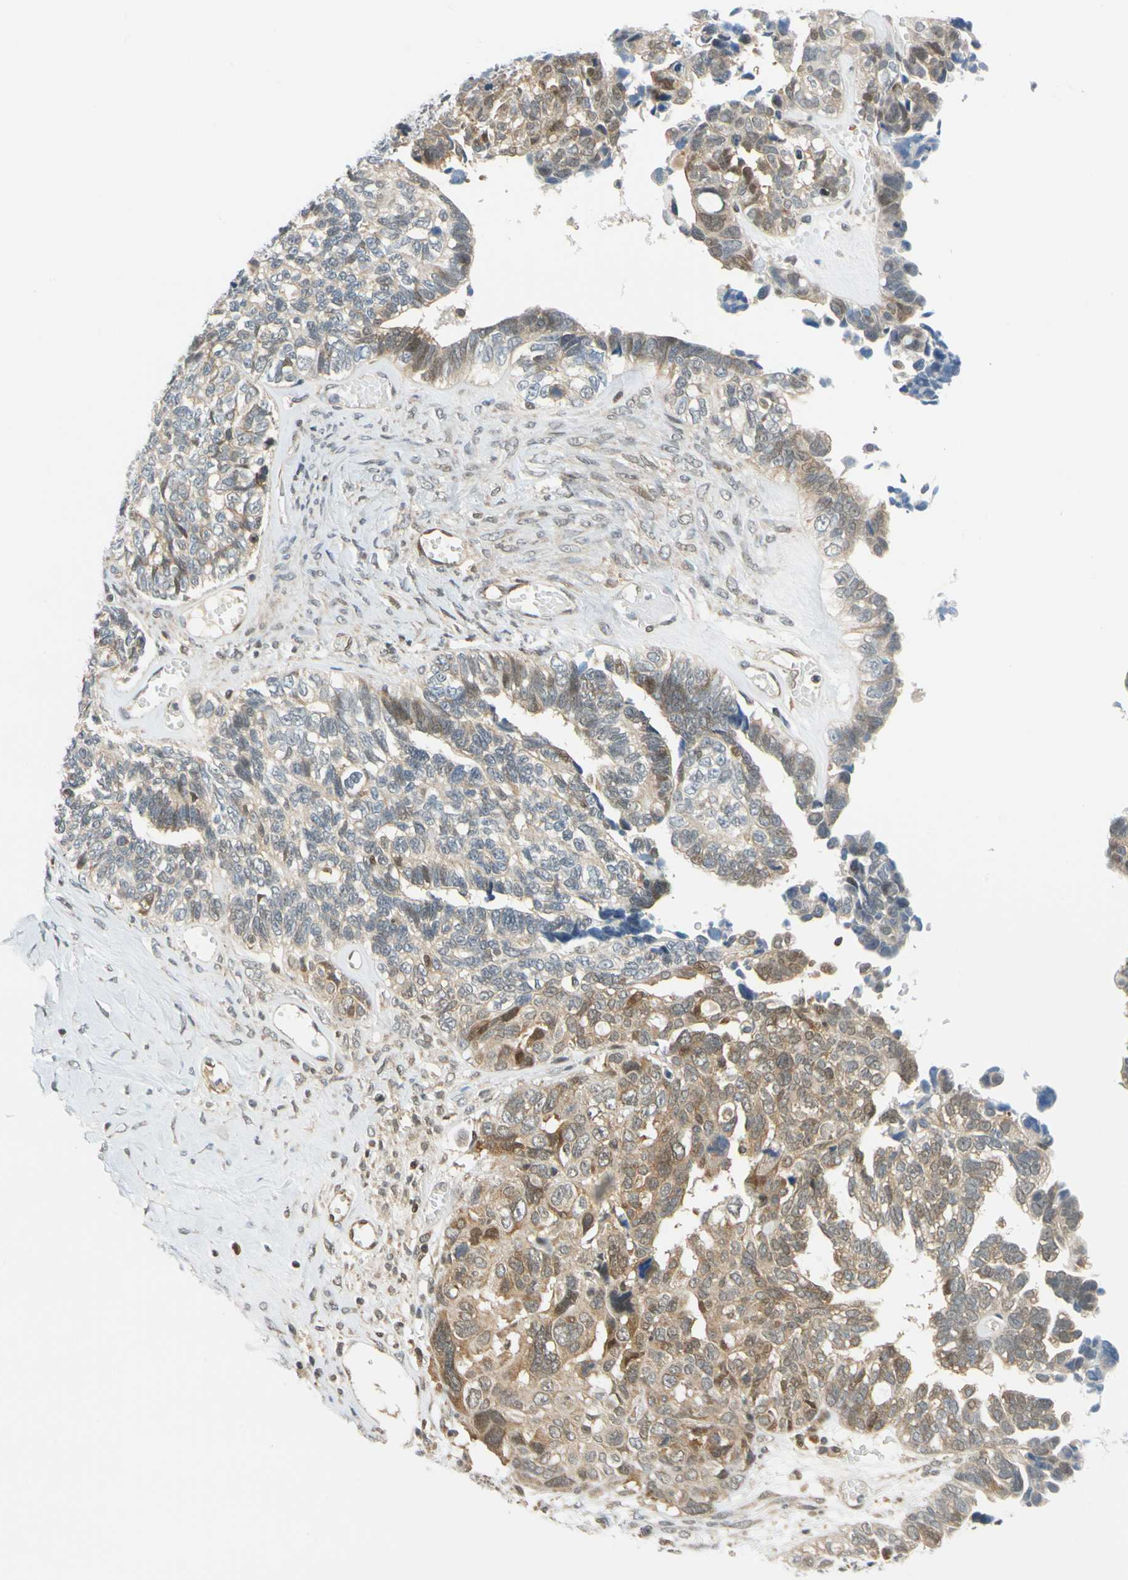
{"staining": {"intensity": "moderate", "quantity": "25%-75%", "location": "cytoplasmic/membranous"}, "tissue": "ovarian cancer", "cell_type": "Tumor cells", "image_type": "cancer", "snomed": [{"axis": "morphology", "description": "Cystadenocarcinoma, serous, NOS"}, {"axis": "topography", "description": "Ovary"}], "caption": "High-power microscopy captured an immunohistochemistry histopathology image of ovarian serous cystadenocarcinoma, revealing moderate cytoplasmic/membranous staining in approximately 25%-75% of tumor cells. (Brightfield microscopy of DAB IHC at high magnification).", "gene": "MAPK9", "patient": {"sex": "female", "age": 79}}